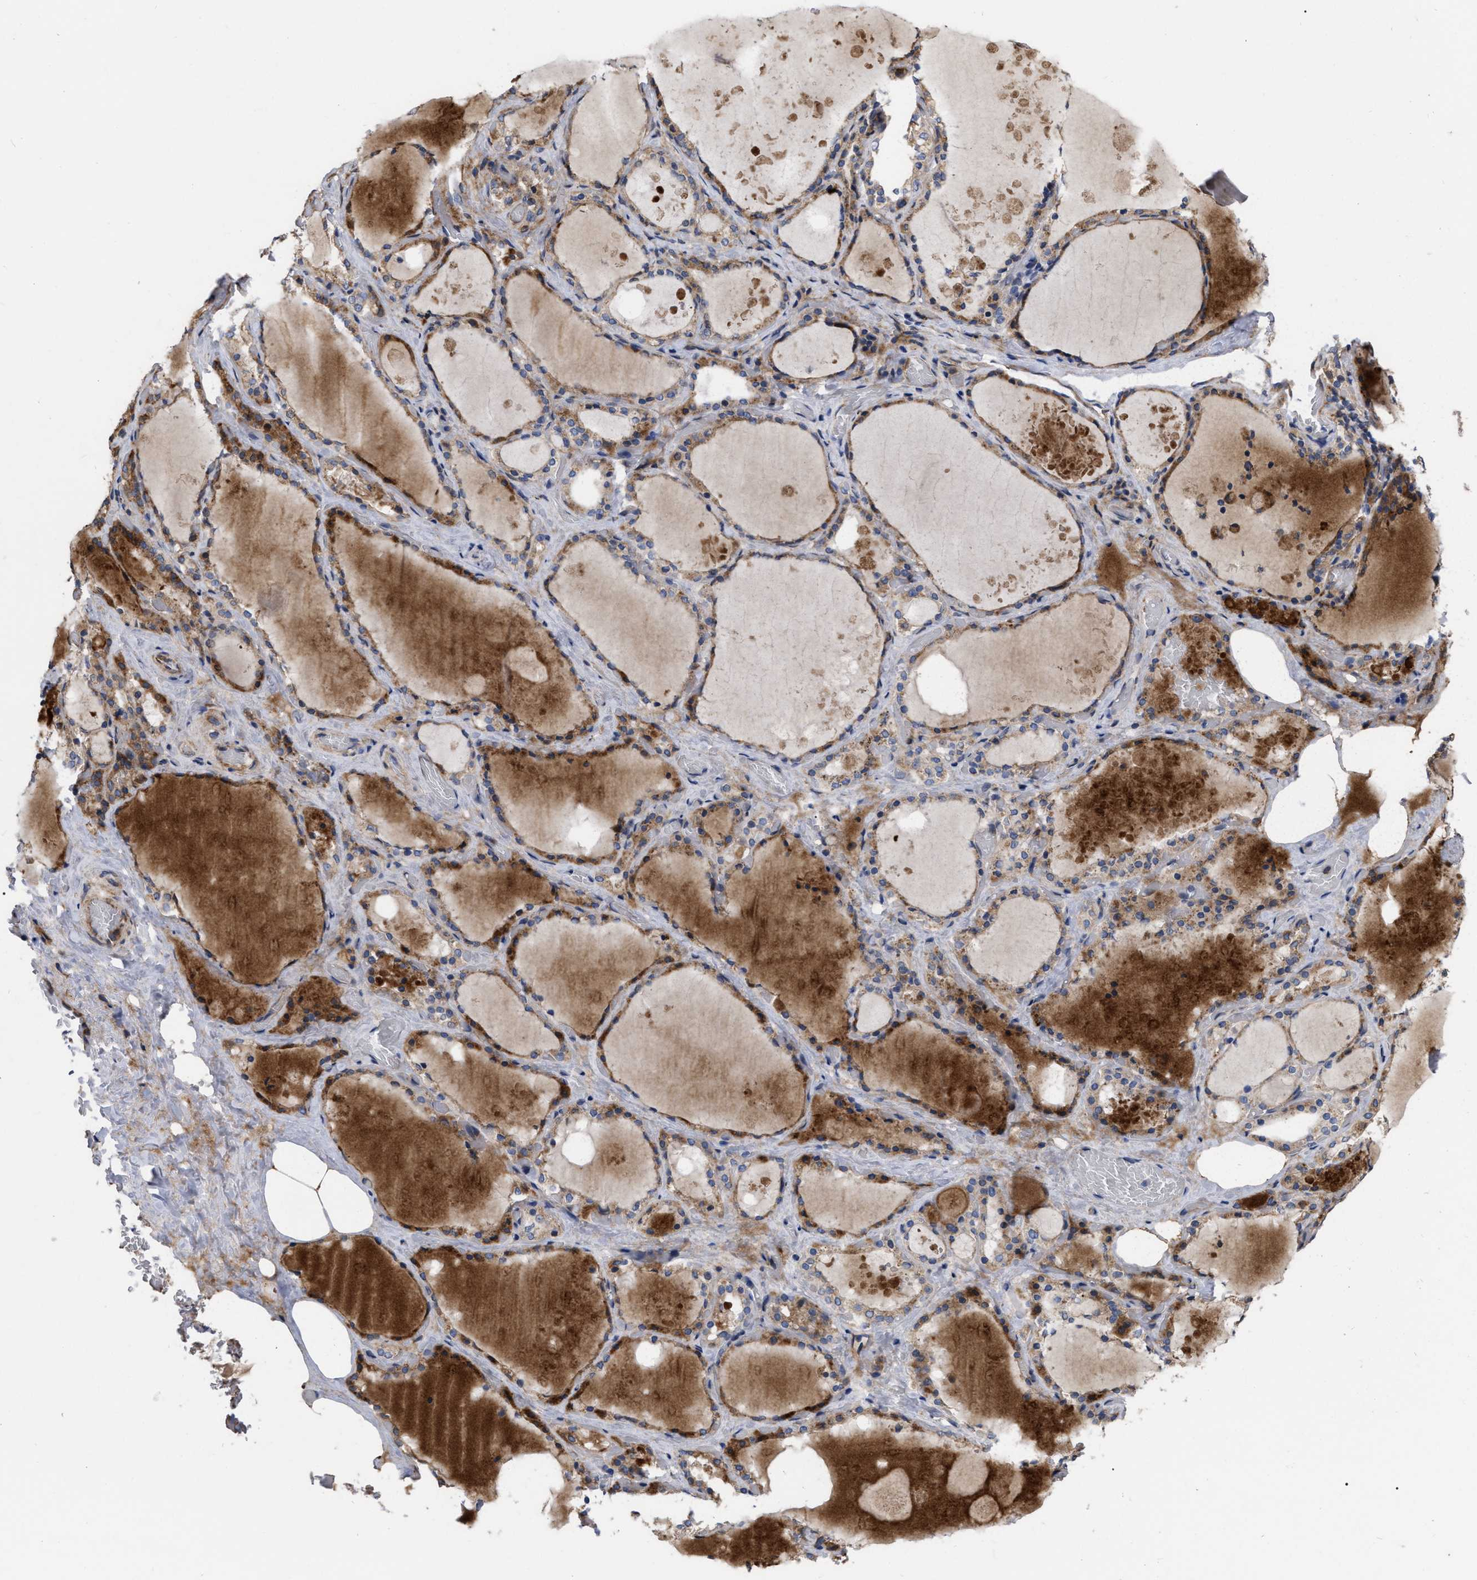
{"staining": {"intensity": "moderate", "quantity": ">75%", "location": "cytoplasmic/membranous"}, "tissue": "thyroid gland", "cell_type": "Glandular cells", "image_type": "normal", "snomed": [{"axis": "morphology", "description": "Normal tissue, NOS"}, {"axis": "topography", "description": "Thyroid gland"}], "caption": "Brown immunohistochemical staining in normal human thyroid gland shows moderate cytoplasmic/membranous positivity in about >75% of glandular cells.", "gene": "MLST8", "patient": {"sex": "male", "age": 61}}